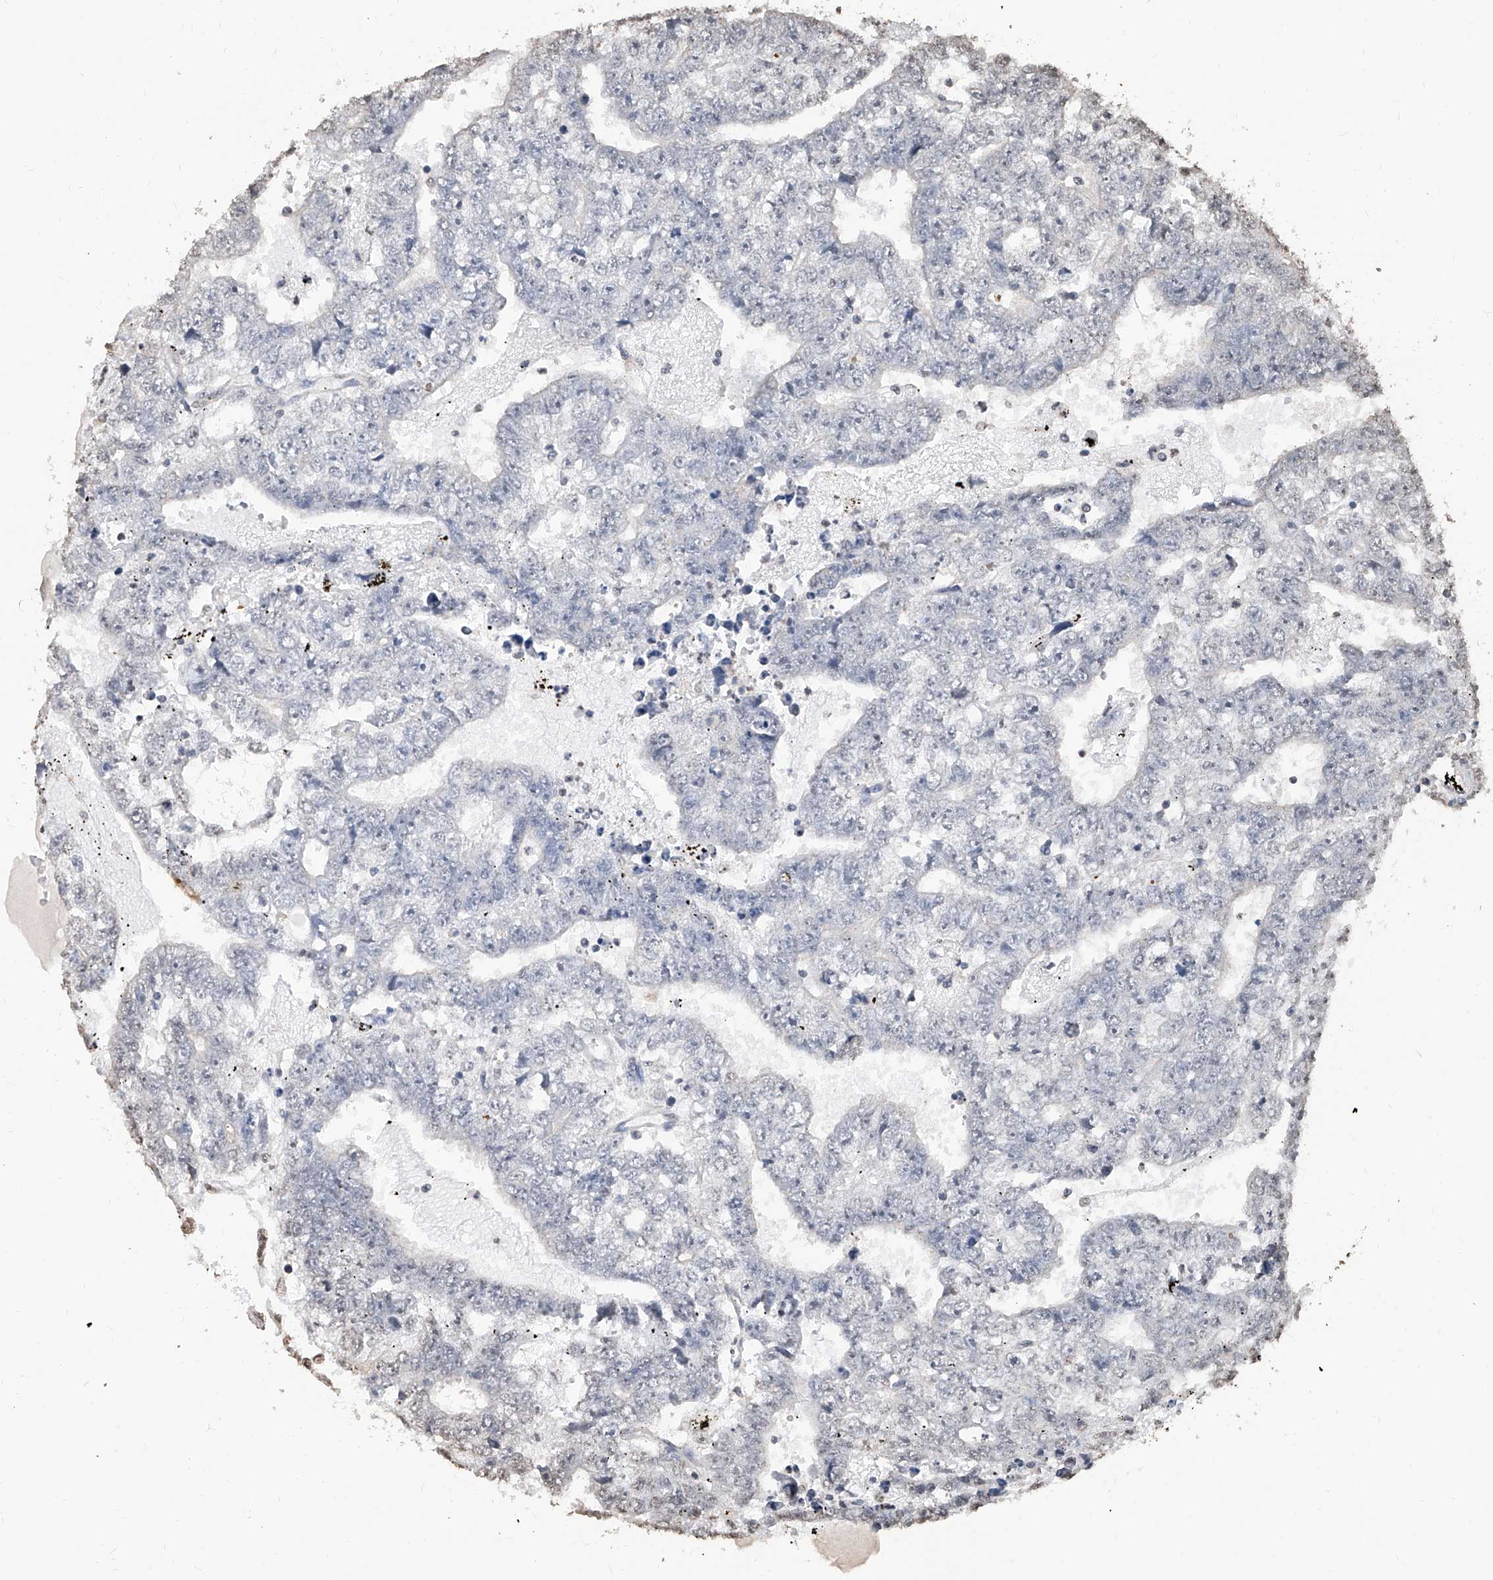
{"staining": {"intensity": "negative", "quantity": "none", "location": "none"}, "tissue": "testis cancer", "cell_type": "Tumor cells", "image_type": "cancer", "snomed": [{"axis": "morphology", "description": "Carcinoma, Embryonal, NOS"}, {"axis": "topography", "description": "Testis"}], "caption": "Immunohistochemistry (IHC) of testis cancer (embryonal carcinoma) reveals no expression in tumor cells. (DAB (3,3'-diaminobenzidine) immunohistochemistry (IHC), high magnification).", "gene": "RP9", "patient": {"sex": "male", "age": 25}}